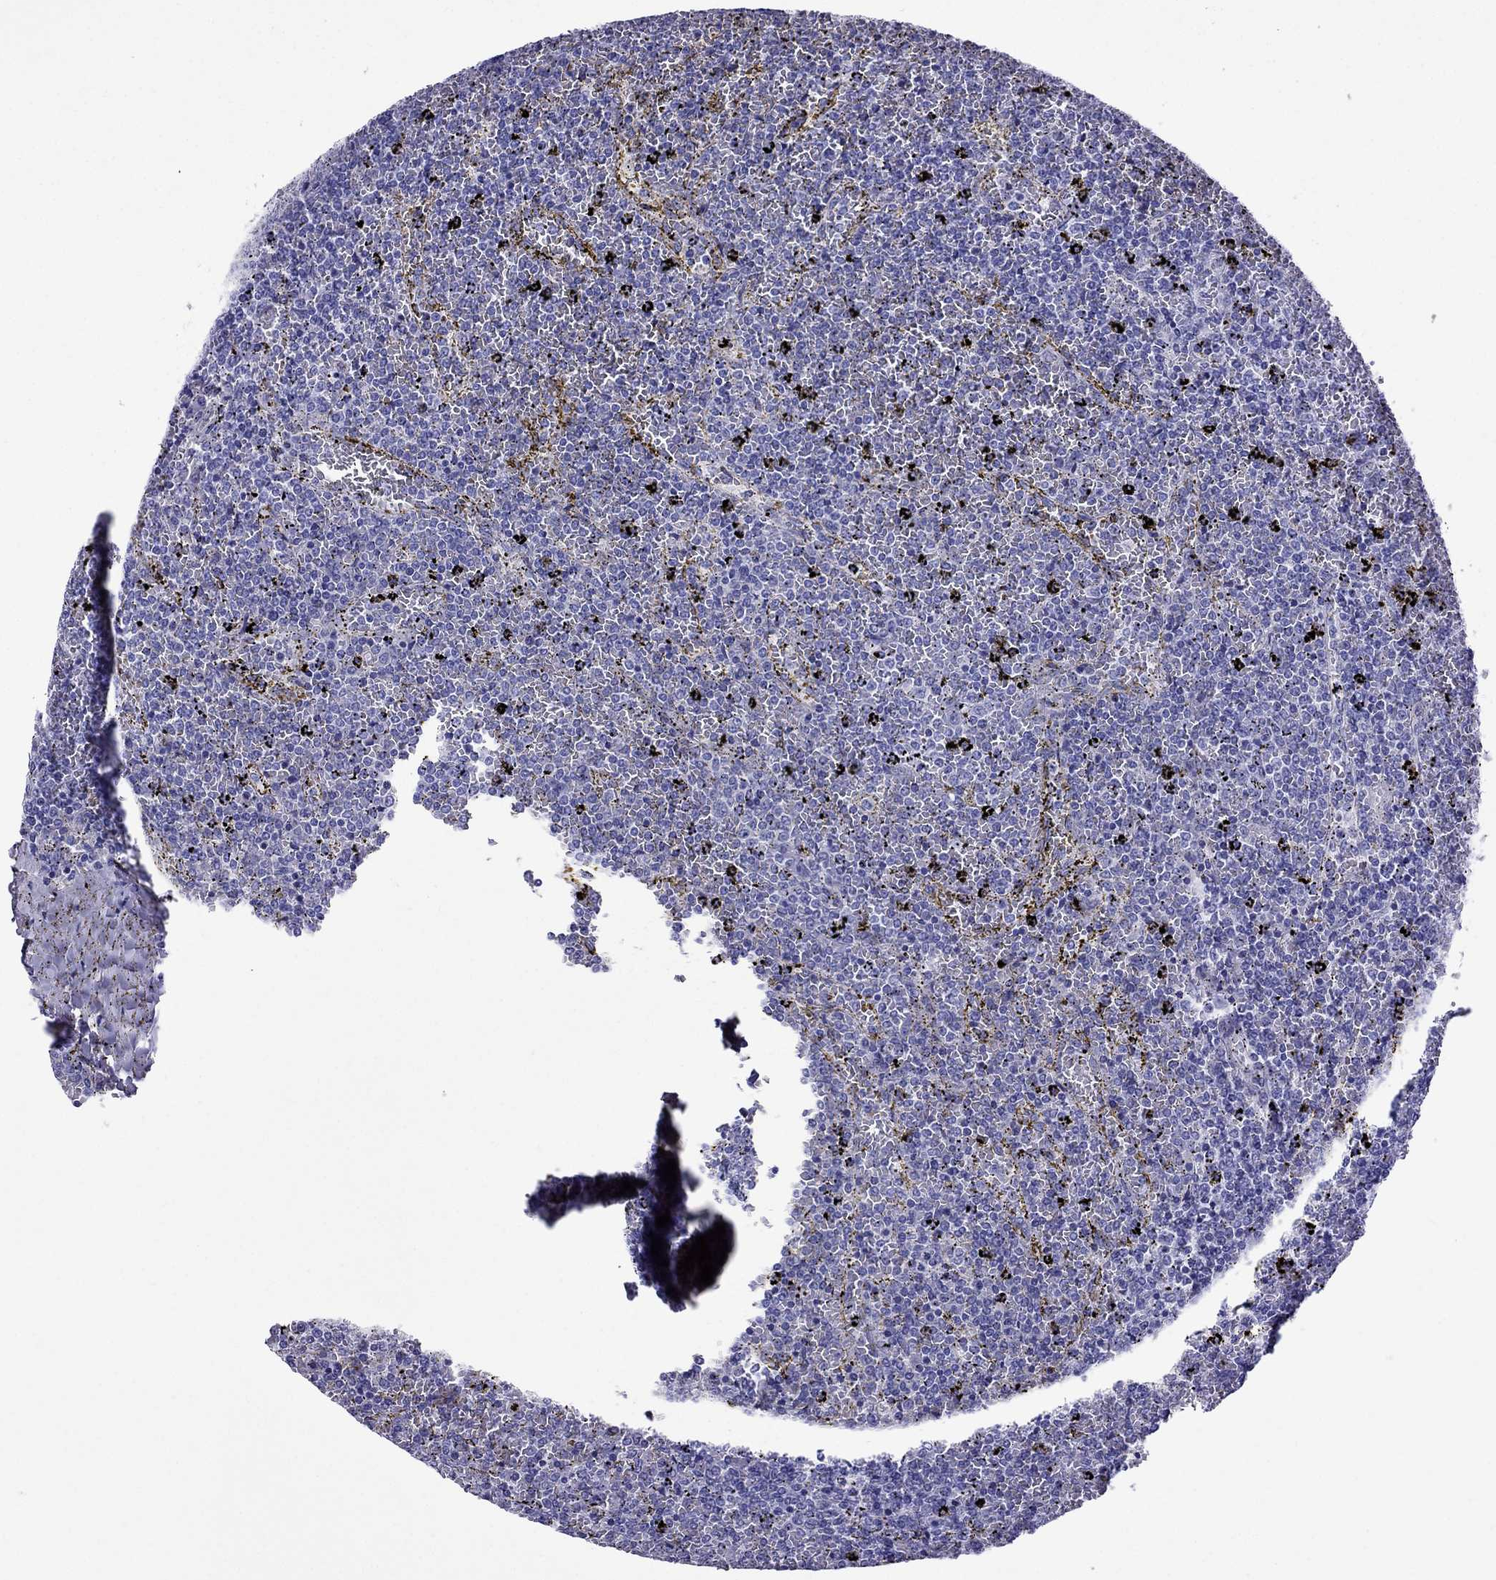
{"staining": {"intensity": "negative", "quantity": "none", "location": "none"}, "tissue": "lymphoma", "cell_type": "Tumor cells", "image_type": "cancer", "snomed": [{"axis": "morphology", "description": "Malignant lymphoma, non-Hodgkin's type, Low grade"}, {"axis": "topography", "description": "Spleen"}], "caption": "Immunohistochemistry micrograph of neoplastic tissue: human lymphoma stained with DAB shows no significant protein positivity in tumor cells.", "gene": "CRYBA1", "patient": {"sex": "female", "age": 77}}